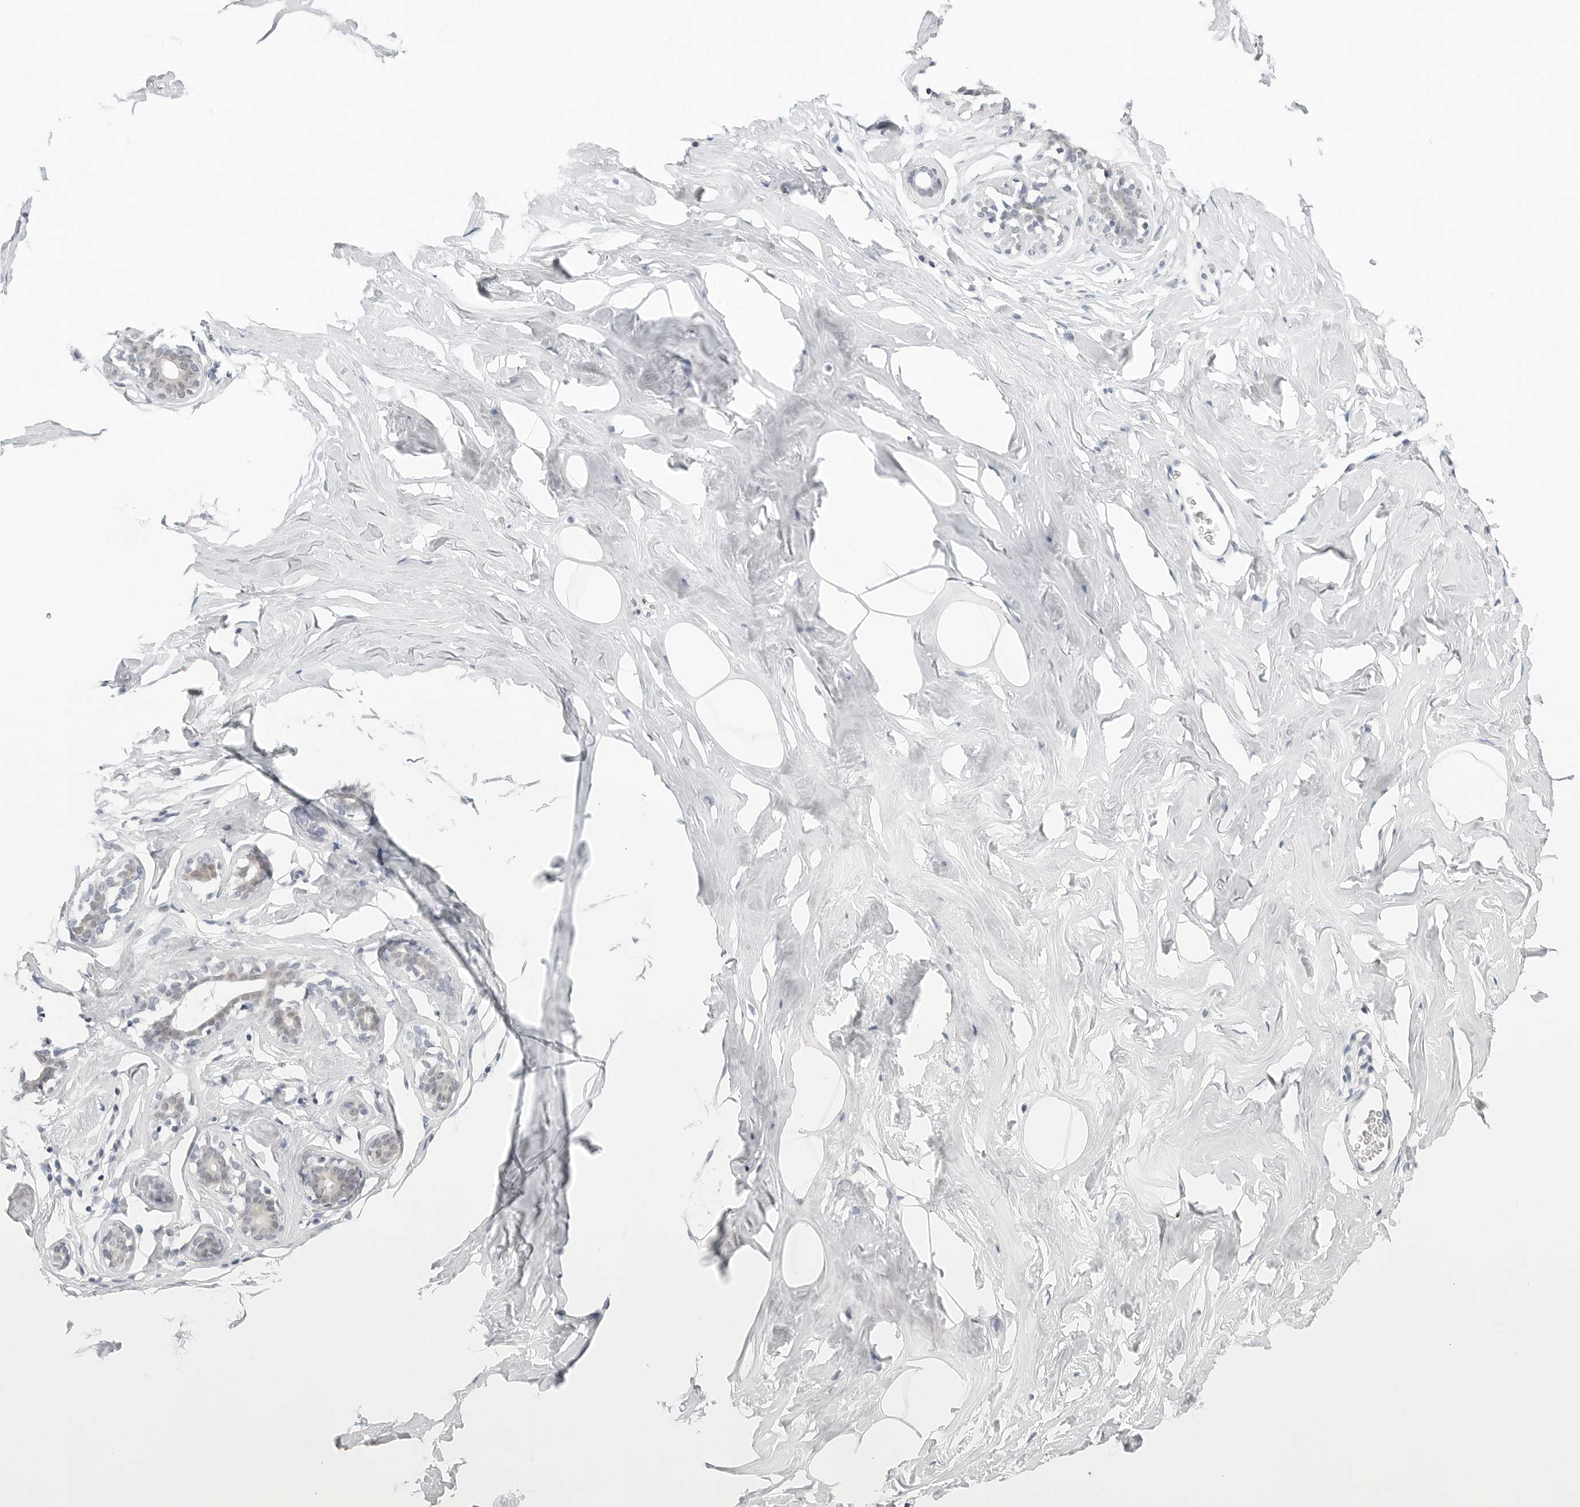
{"staining": {"intensity": "negative", "quantity": "none", "location": "none"}, "tissue": "adipose tissue", "cell_type": "Adipocytes", "image_type": "normal", "snomed": [{"axis": "morphology", "description": "Normal tissue, NOS"}, {"axis": "morphology", "description": "Fibrosis, NOS"}, {"axis": "topography", "description": "Breast"}, {"axis": "topography", "description": "Adipose tissue"}], "caption": "This photomicrograph is of benign adipose tissue stained with immunohistochemistry to label a protein in brown with the nuclei are counter-stained blue. There is no staining in adipocytes.", "gene": "TSEN2", "patient": {"sex": "female", "age": 39}}